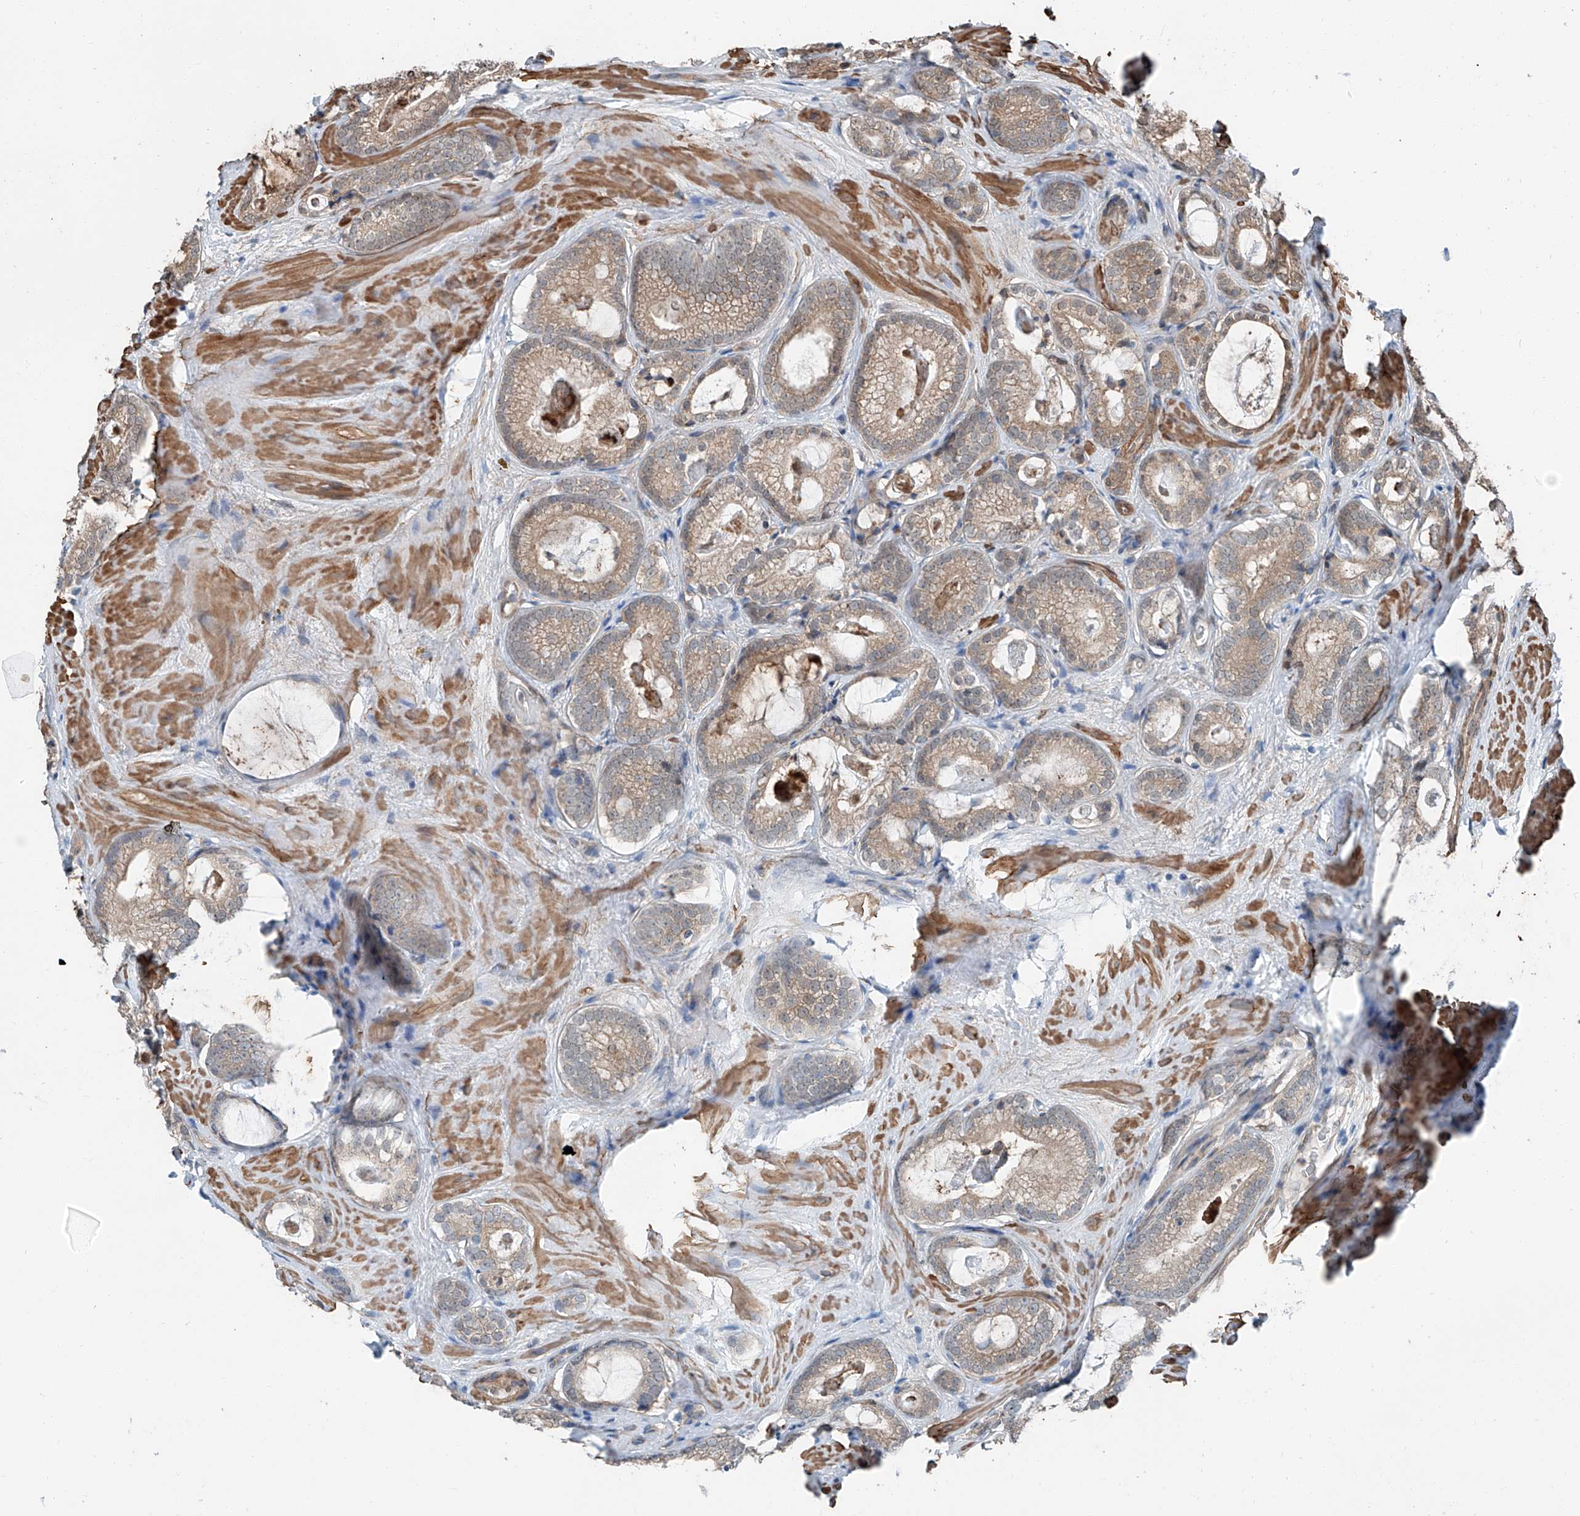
{"staining": {"intensity": "weak", "quantity": ">75%", "location": "cytoplasmic/membranous"}, "tissue": "prostate cancer", "cell_type": "Tumor cells", "image_type": "cancer", "snomed": [{"axis": "morphology", "description": "Adenocarcinoma, High grade"}, {"axis": "topography", "description": "Prostate"}], "caption": "This histopathology image shows IHC staining of high-grade adenocarcinoma (prostate), with low weak cytoplasmic/membranous expression in about >75% of tumor cells.", "gene": "HSPA6", "patient": {"sex": "male", "age": 63}}